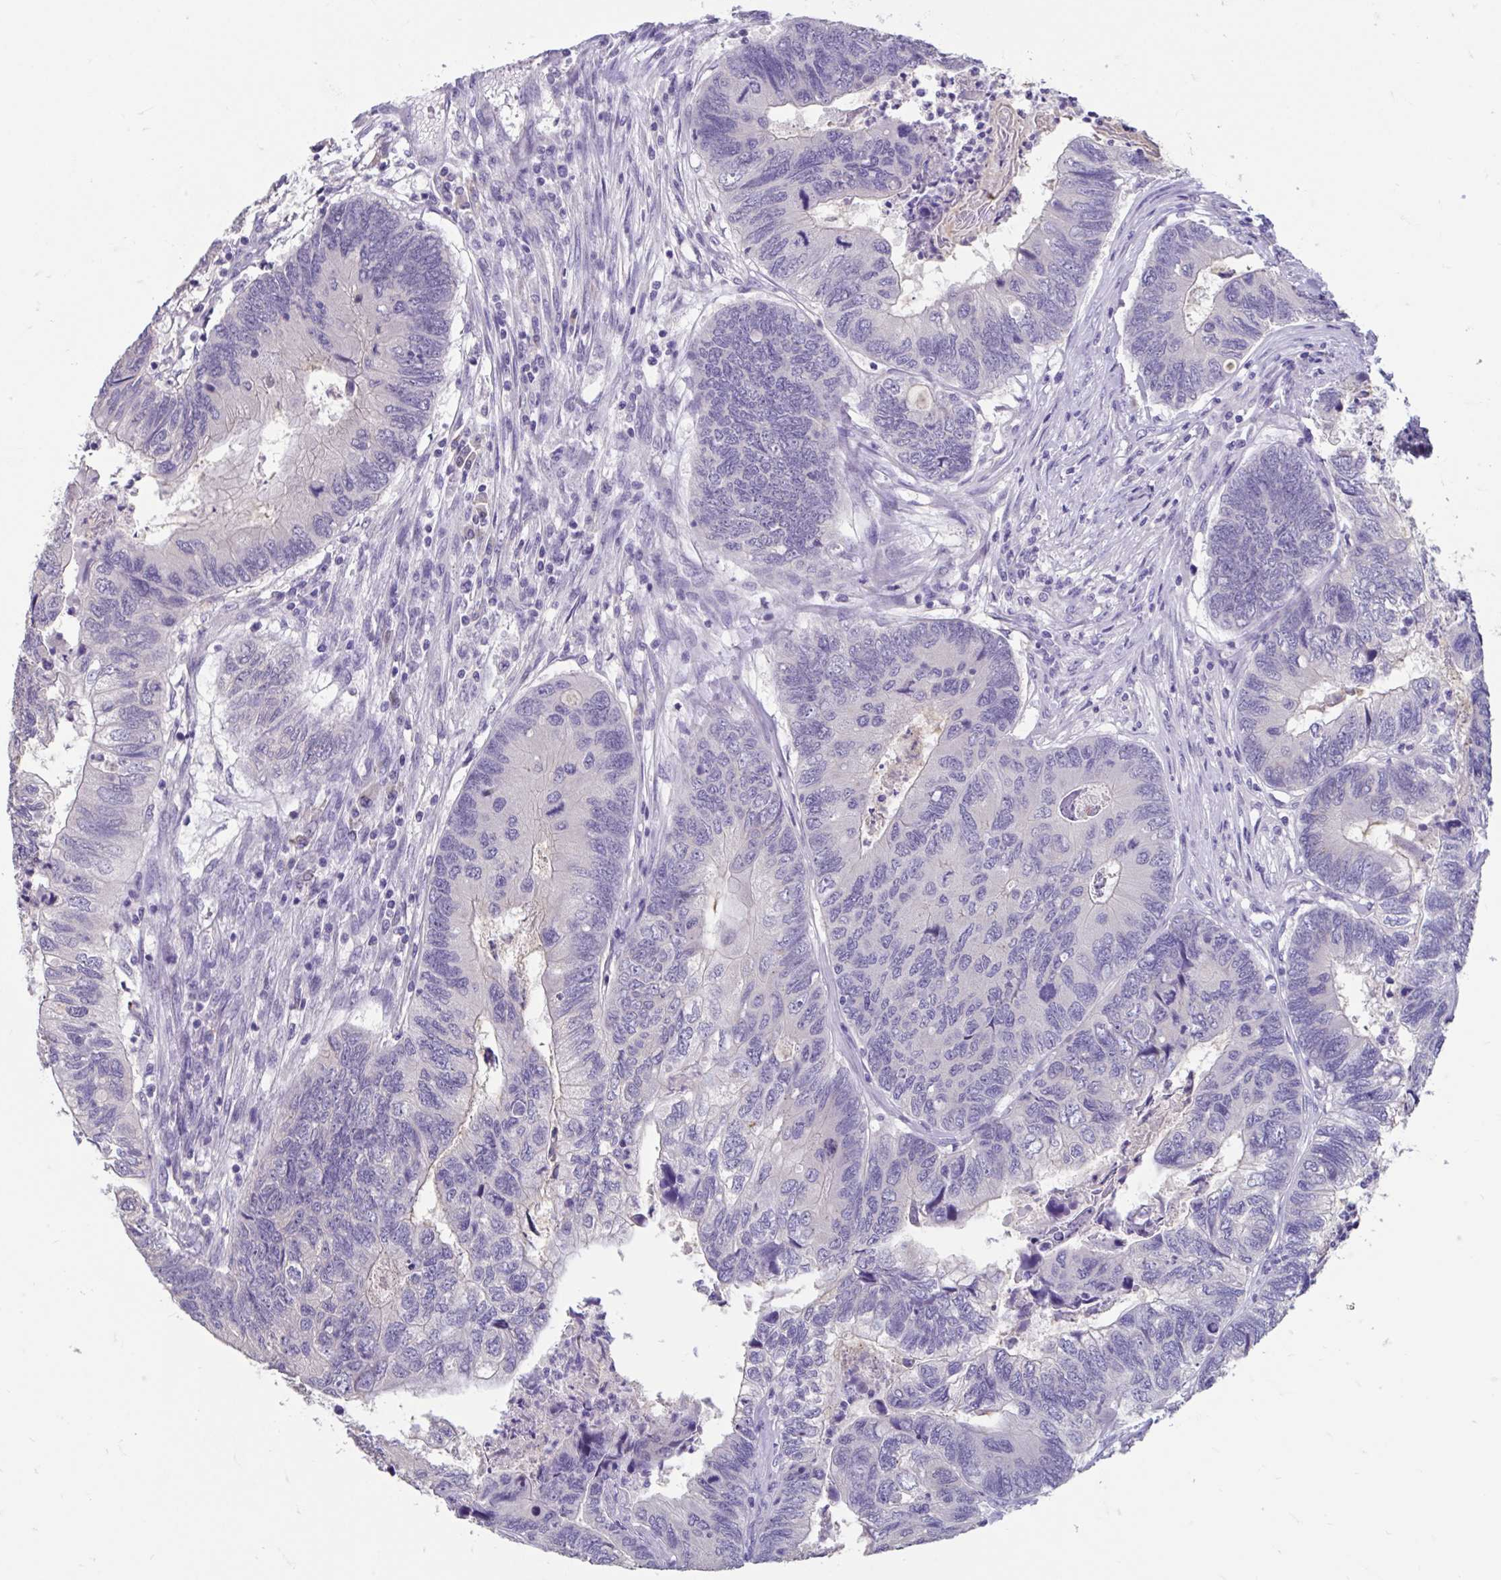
{"staining": {"intensity": "negative", "quantity": "none", "location": "none"}, "tissue": "colorectal cancer", "cell_type": "Tumor cells", "image_type": "cancer", "snomed": [{"axis": "morphology", "description": "Adenocarcinoma, NOS"}, {"axis": "topography", "description": "Colon"}], "caption": "Protein analysis of colorectal adenocarcinoma displays no significant staining in tumor cells.", "gene": "GPR162", "patient": {"sex": "female", "age": 67}}